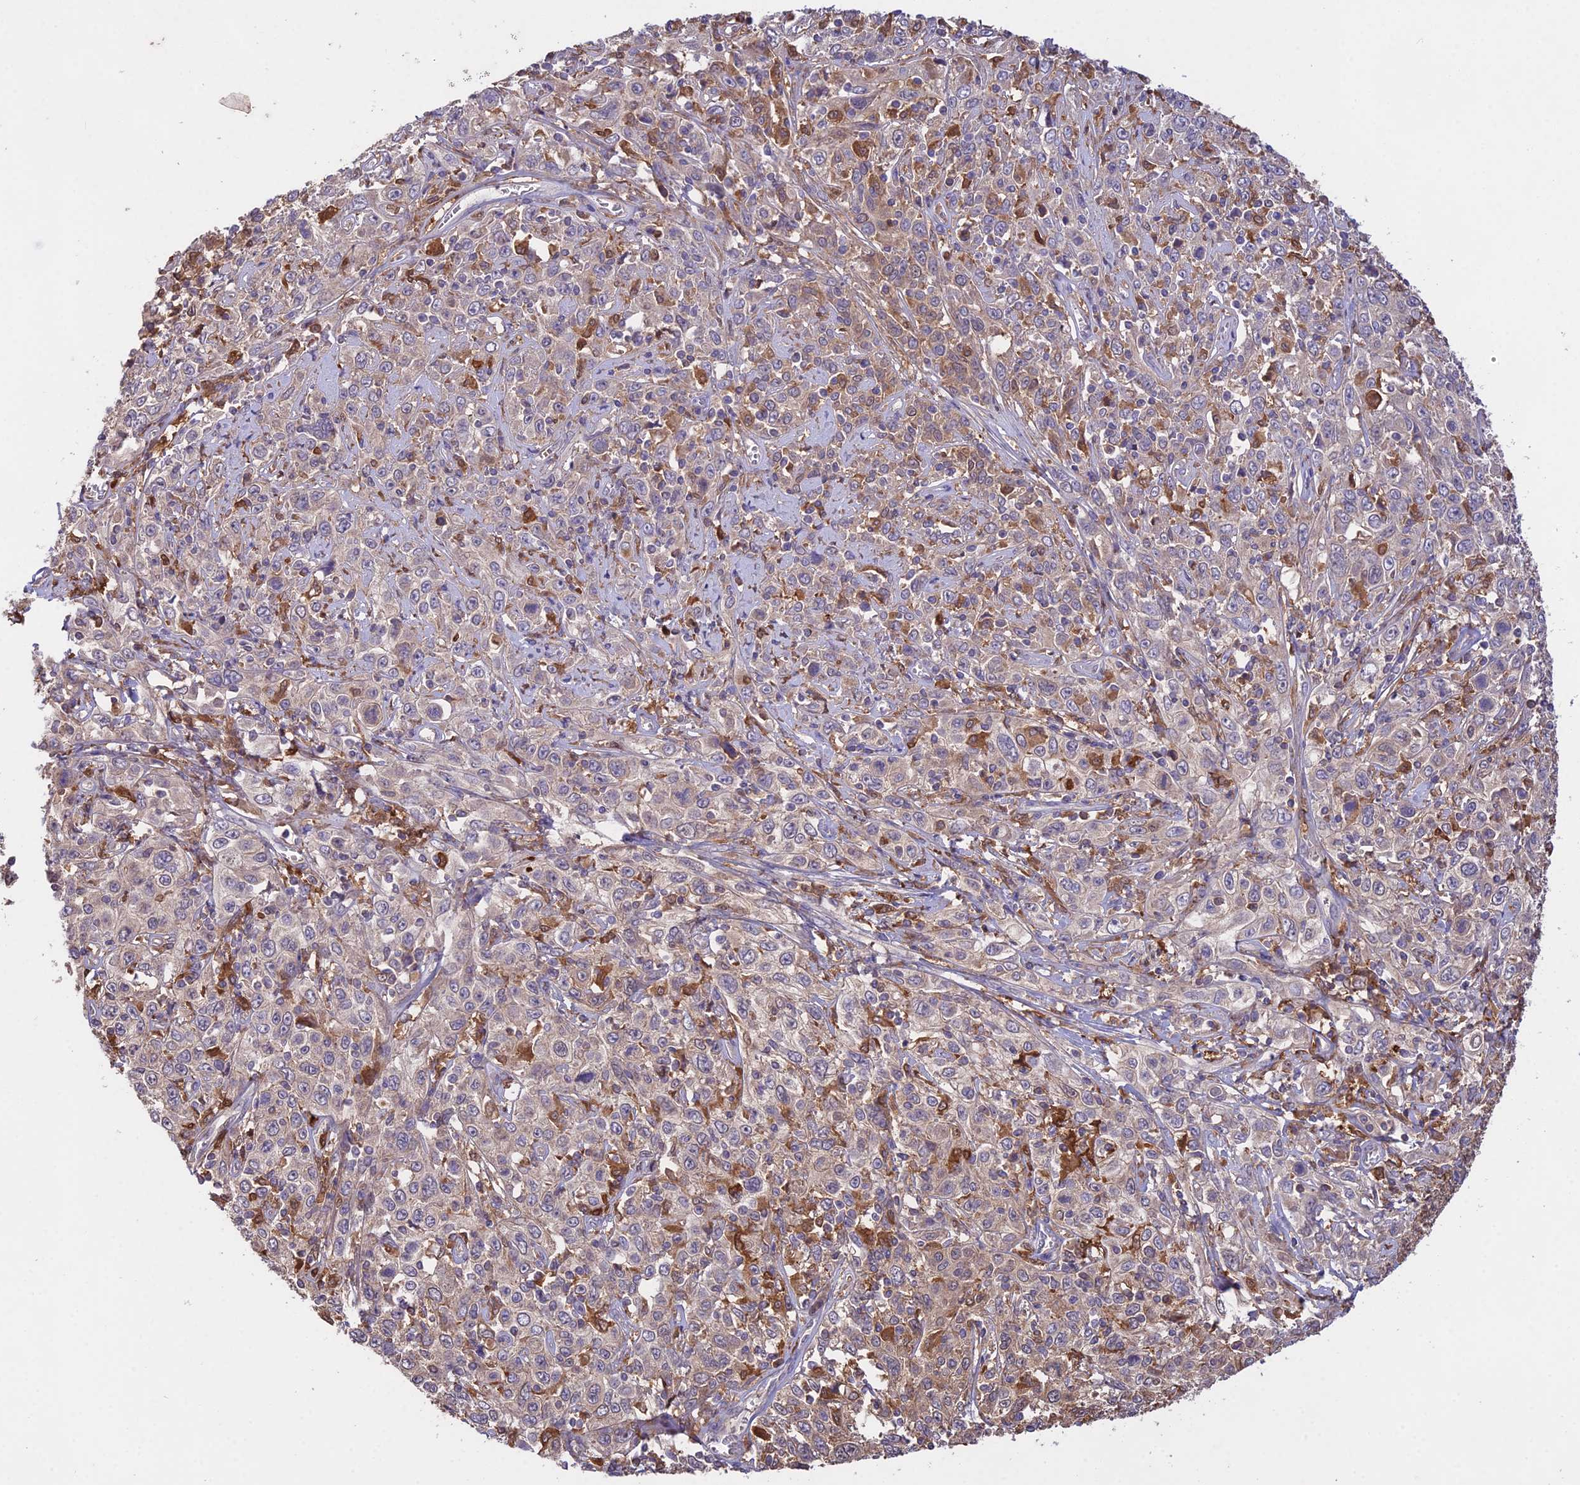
{"staining": {"intensity": "weak", "quantity": "<25%", "location": "cytoplasmic/membranous"}, "tissue": "cervical cancer", "cell_type": "Tumor cells", "image_type": "cancer", "snomed": [{"axis": "morphology", "description": "Squamous cell carcinoma, NOS"}, {"axis": "topography", "description": "Cervix"}], "caption": "A photomicrograph of cervical squamous cell carcinoma stained for a protein shows no brown staining in tumor cells.", "gene": "FBP1", "patient": {"sex": "female", "age": 46}}